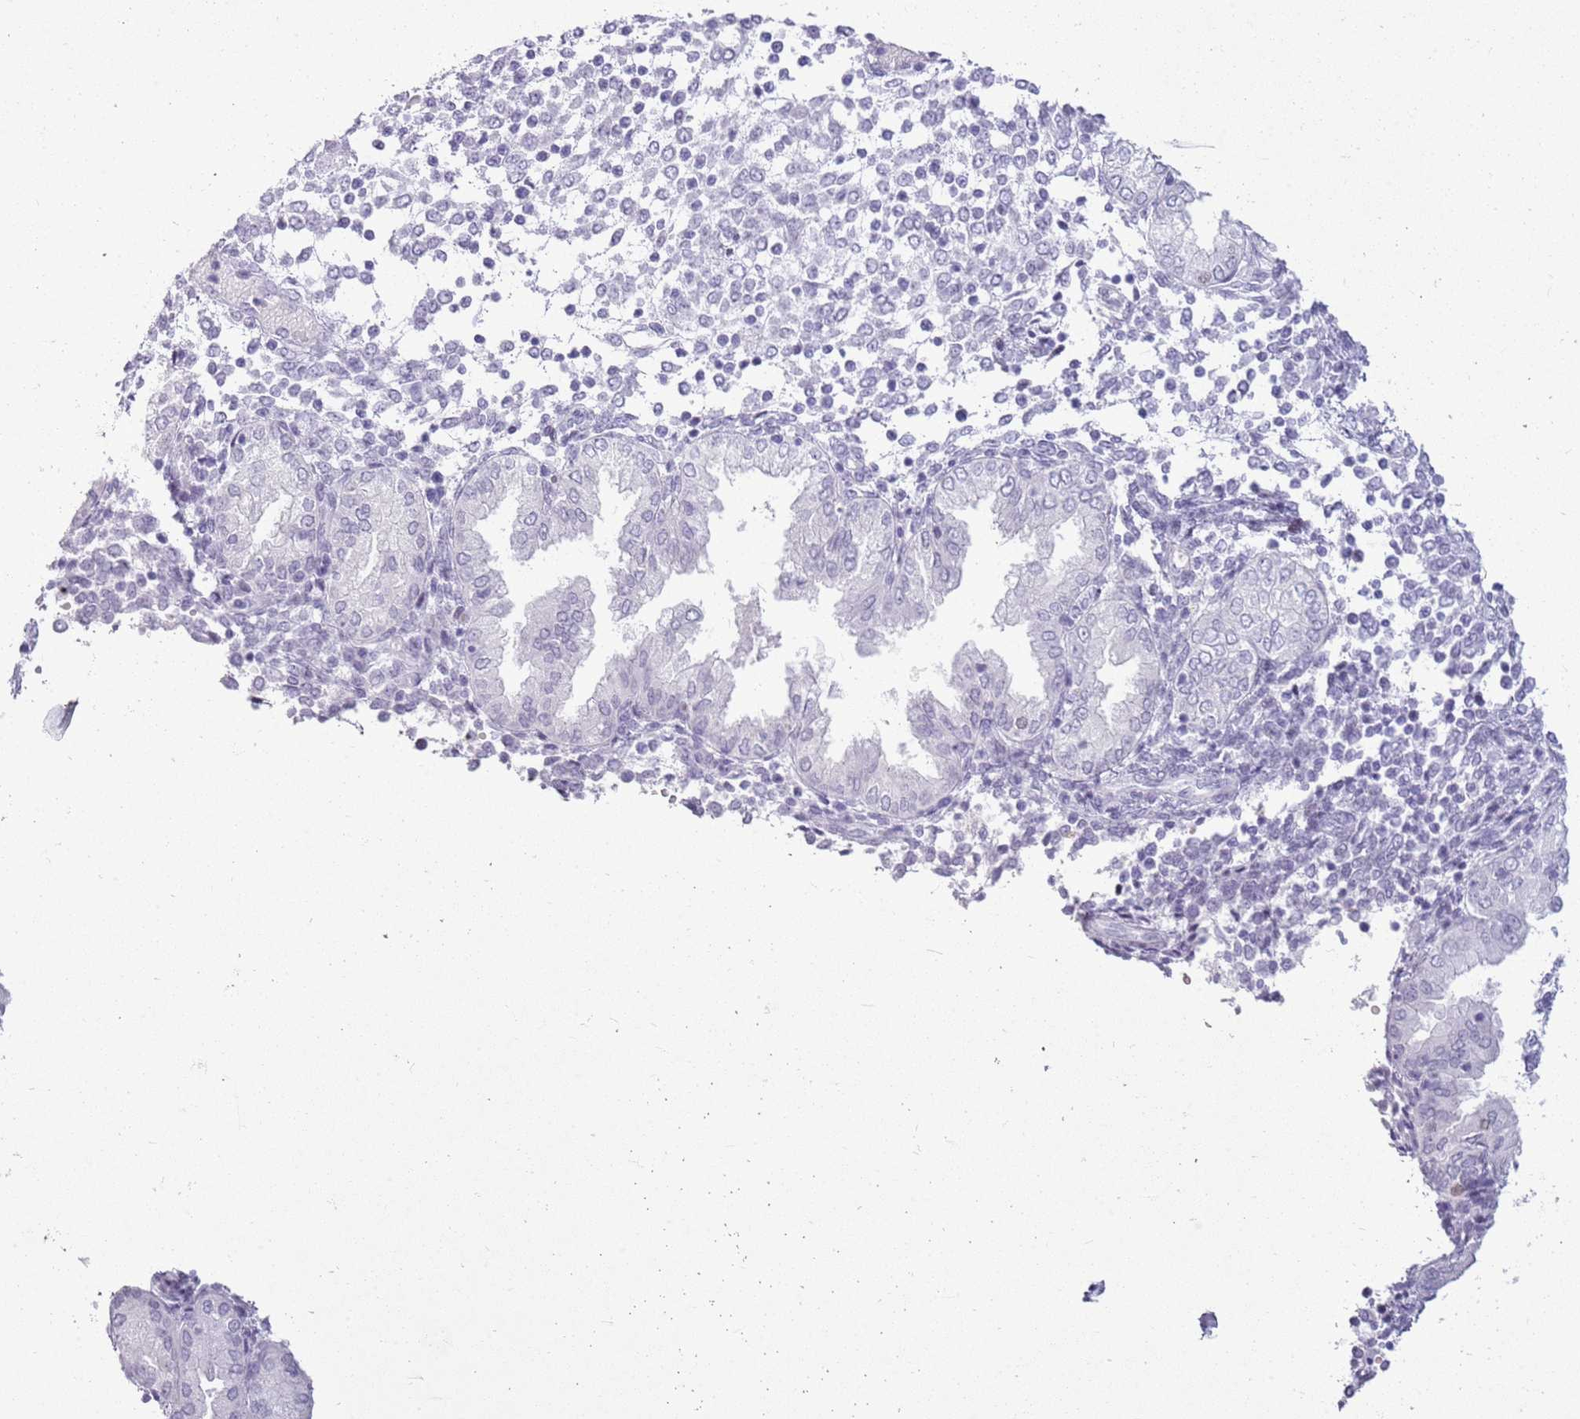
{"staining": {"intensity": "negative", "quantity": "none", "location": "none"}, "tissue": "endometrium", "cell_type": "Cells in endometrial stroma", "image_type": "normal", "snomed": [{"axis": "morphology", "description": "Normal tissue, NOS"}, {"axis": "topography", "description": "Endometrium"}], "caption": "This image is of benign endometrium stained with immunohistochemistry (IHC) to label a protein in brown with the nuclei are counter-stained blue. There is no staining in cells in endometrial stroma. (Brightfield microscopy of DAB (3,3'-diaminobenzidine) immunohistochemistry at high magnification).", "gene": "ASIP", "patient": {"sex": "female", "age": 53}}